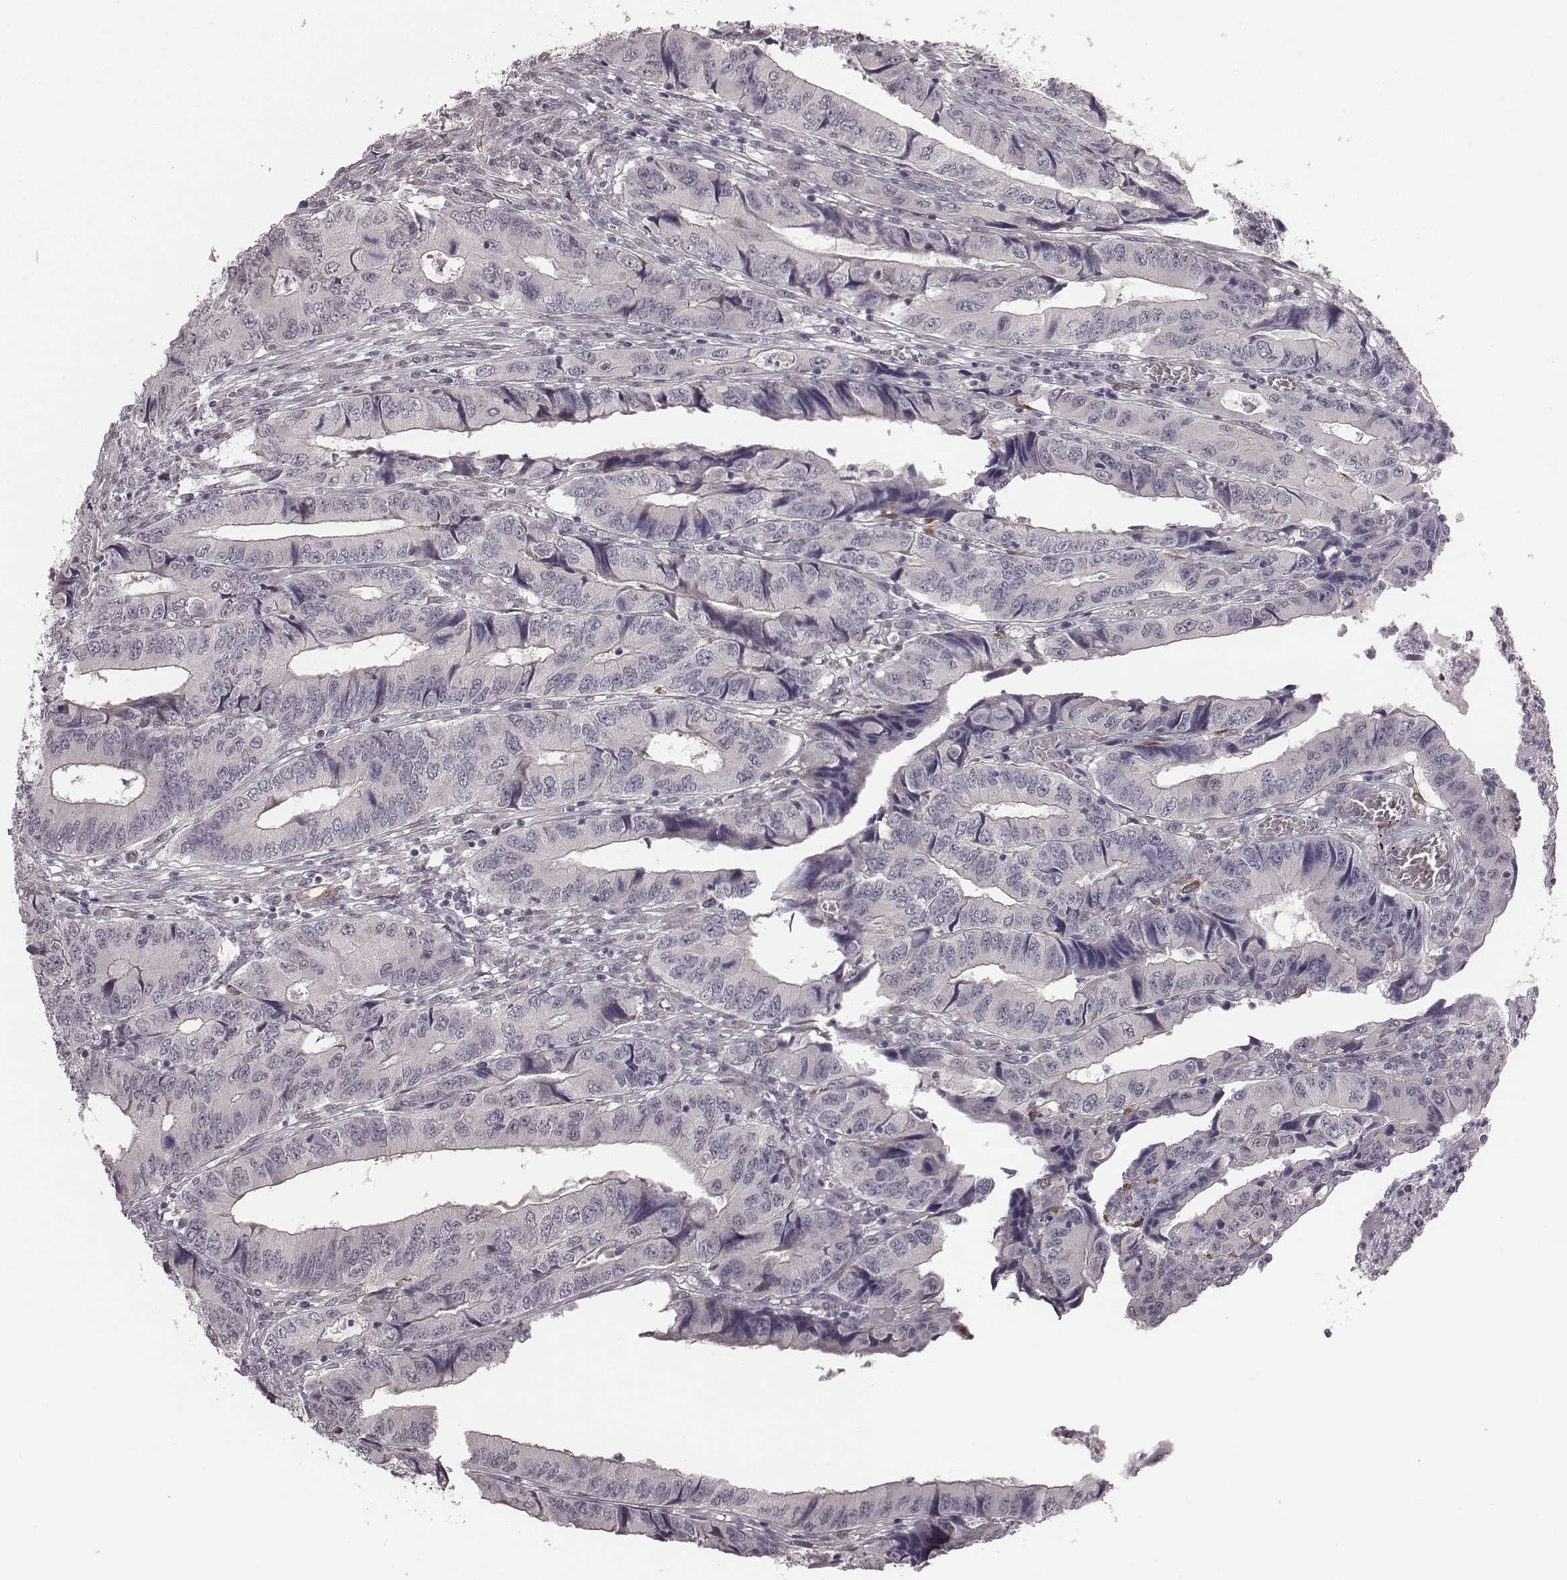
{"staining": {"intensity": "negative", "quantity": "none", "location": "none"}, "tissue": "colorectal cancer", "cell_type": "Tumor cells", "image_type": "cancer", "snomed": [{"axis": "morphology", "description": "Adenocarcinoma, NOS"}, {"axis": "topography", "description": "Colon"}], "caption": "The histopathology image displays no staining of tumor cells in colorectal cancer.", "gene": "RPGRIP1", "patient": {"sex": "male", "age": 53}}